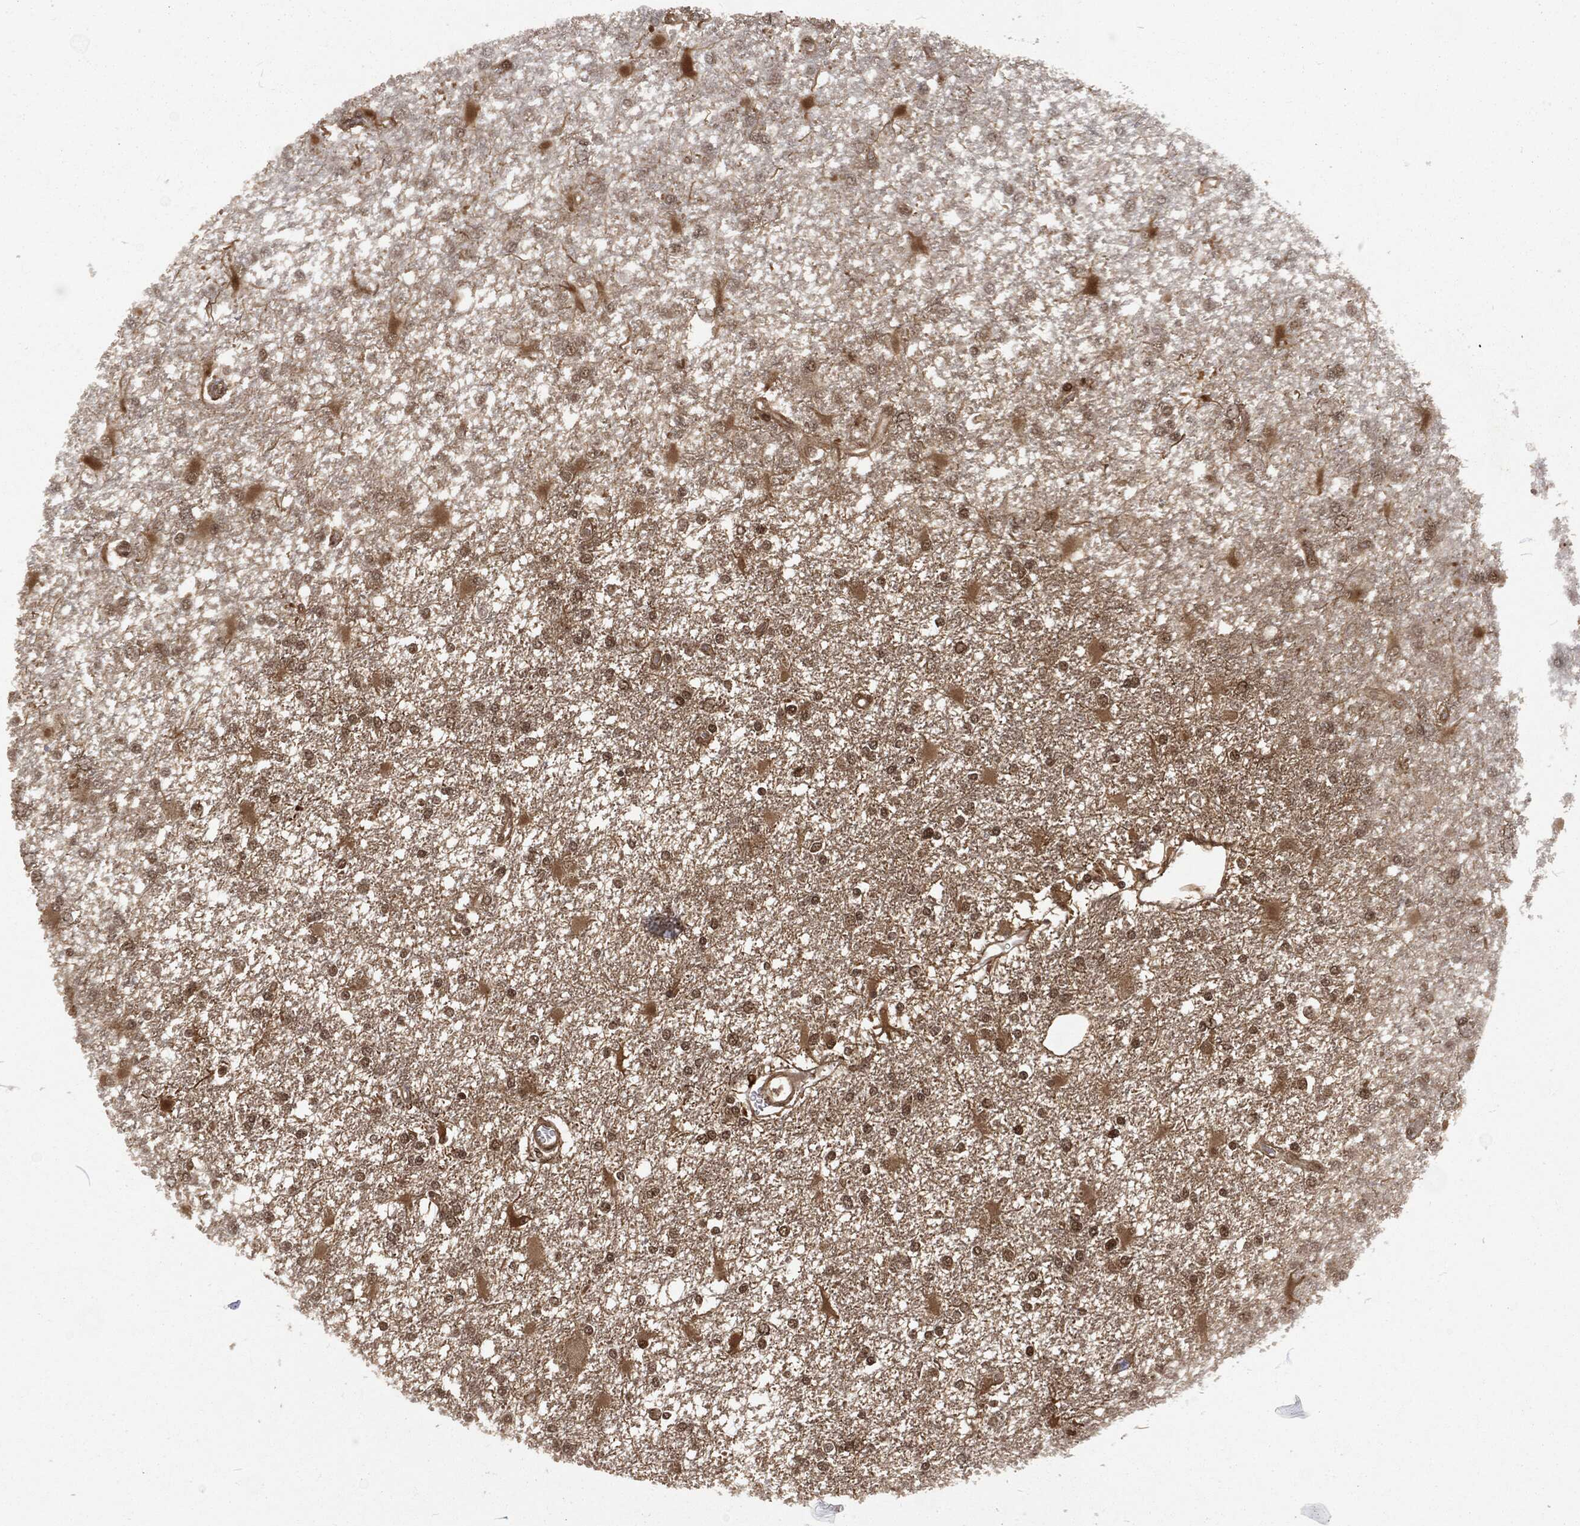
{"staining": {"intensity": "moderate", "quantity": "25%-75%", "location": "nuclear"}, "tissue": "glioma", "cell_type": "Tumor cells", "image_type": "cancer", "snomed": [{"axis": "morphology", "description": "Glioma, malignant, High grade"}, {"axis": "topography", "description": "Cerebral cortex"}], "caption": "Malignant glioma (high-grade) stained for a protein displays moderate nuclear positivity in tumor cells.", "gene": "NGRN", "patient": {"sex": "male", "age": 79}}